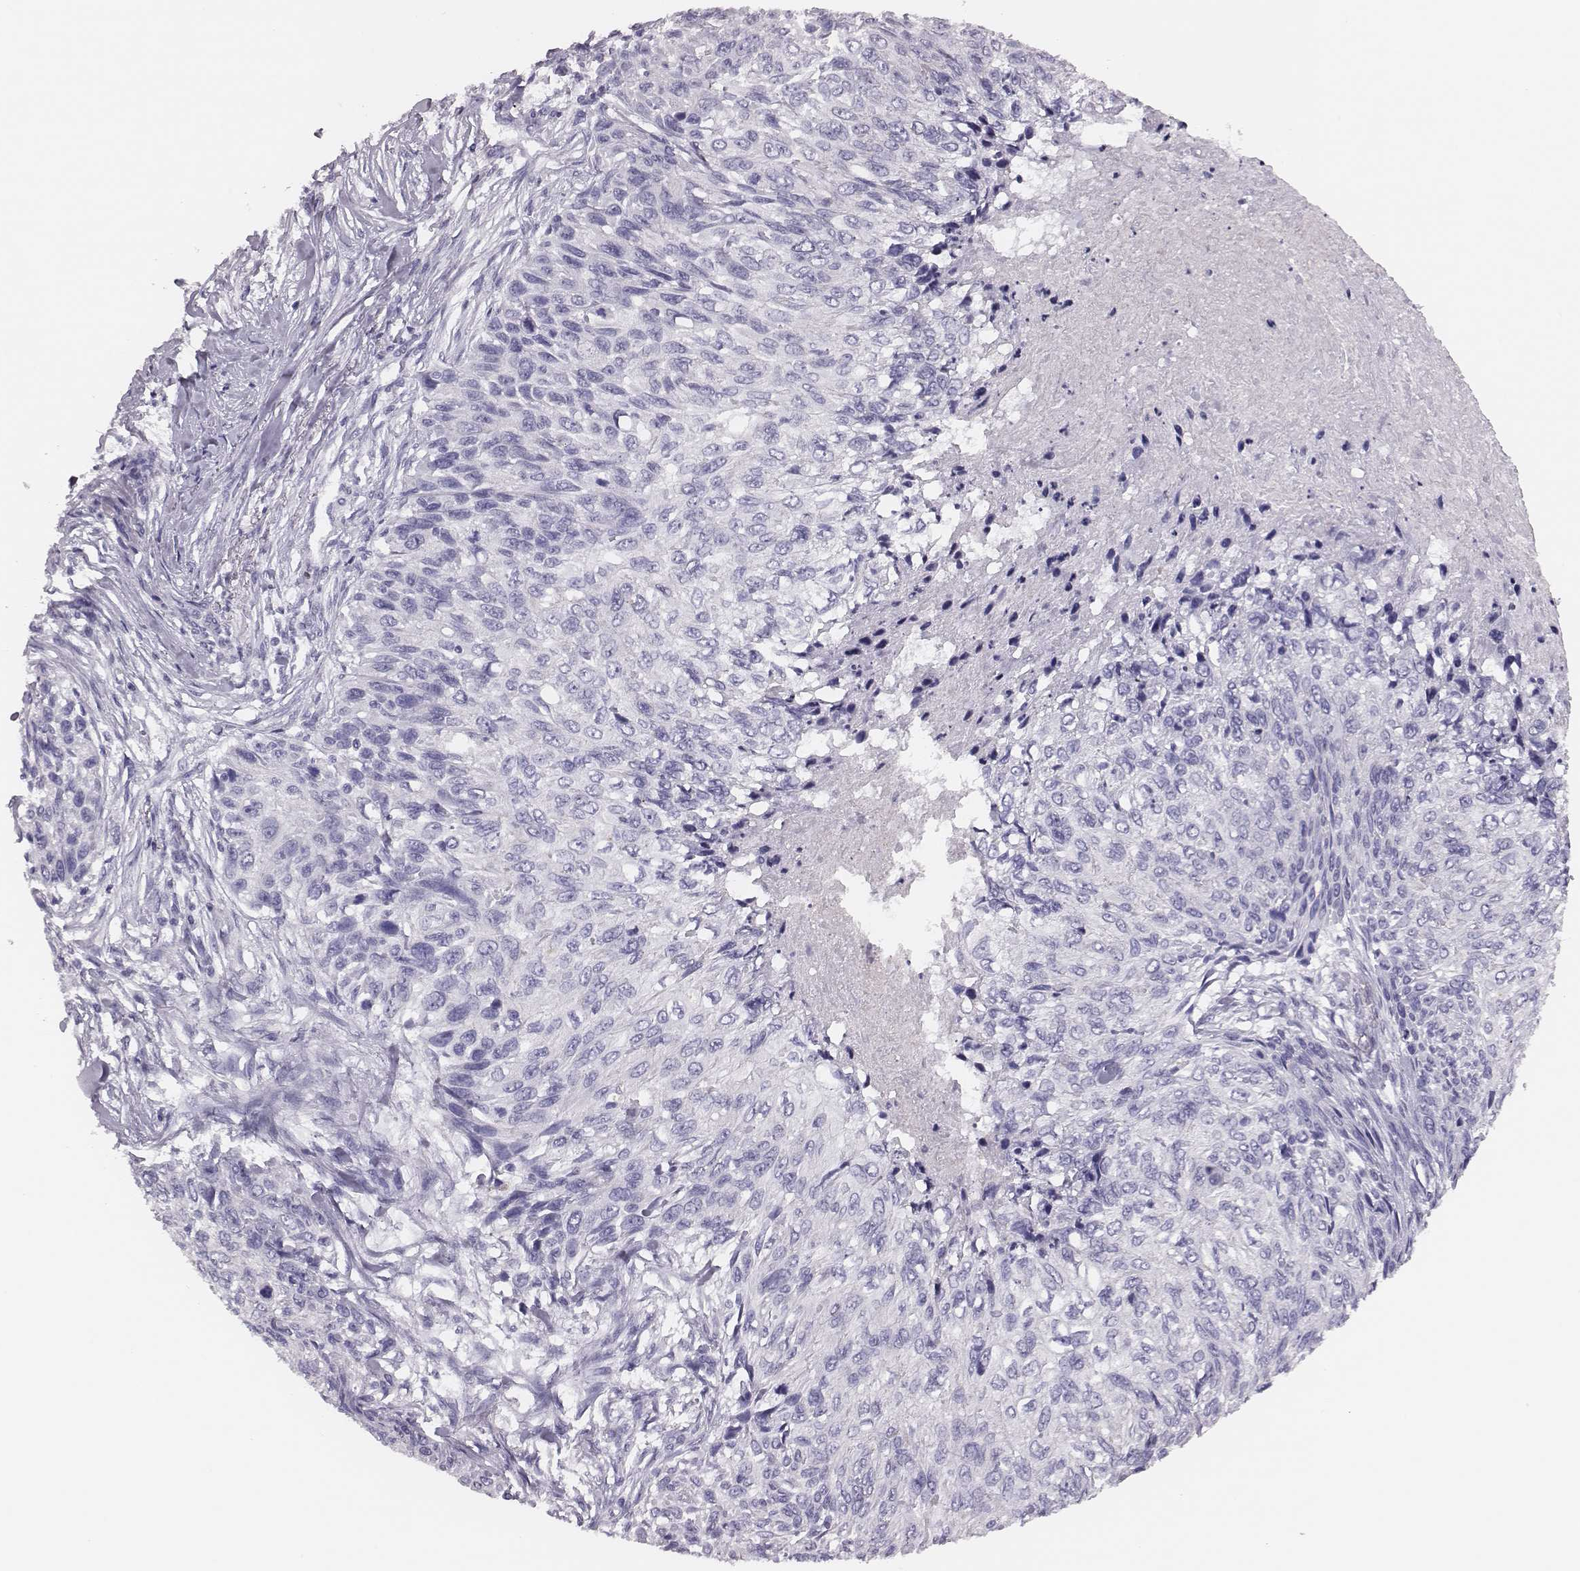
{"staining": {"intensity": "negative", "quantity": "none", "location": "none"}, "tissue": "skin cancer", "cell_type": "Tumor cells", "image_type": "cancer", "snomed": [{"axis": "morphology", "description": "Squamous cell carcinoma, NOS"}, {"axis": "topography", "description": "Skin"}], "caption": "This is an immunohistochemistry (IHC) photomicrograph of human squamous cell carcinoma (skin). There is no expression in tumor cells.", "gene": "H1-6", "patient": {"sex": "male", "age": 92}}